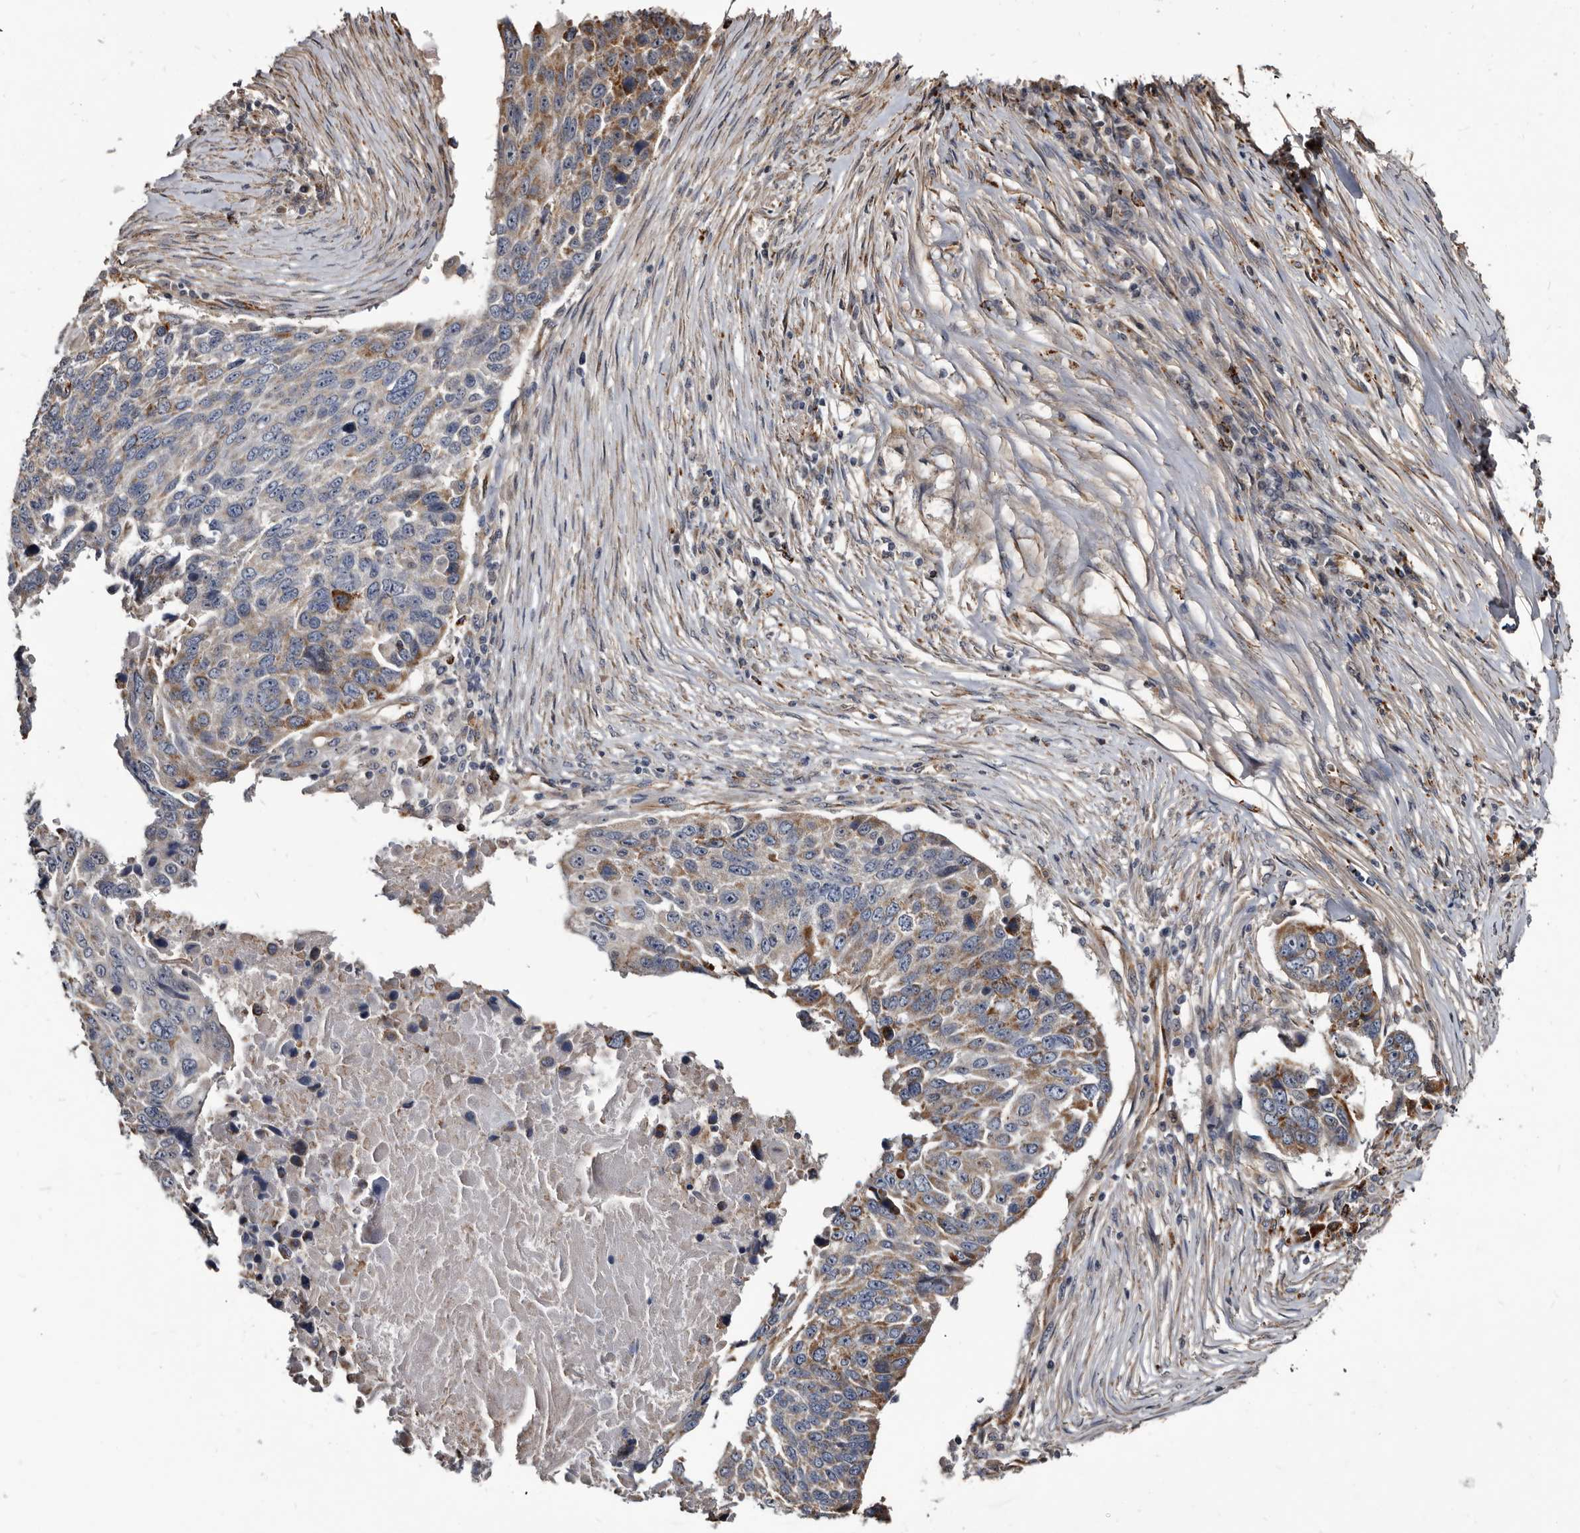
{"staining": {"intensity": "moderate", "quantity": "<25%", "location": "cytoplasmic/membranous"}, "tissue": "lung cancer", "cell_type": "Tumor cells", "image_type": "cancer", "snomed": [{"axis": "morphology", "description": "Squamous cell carcinoma, NOS"}, {"axis": "topography", "description": "Lung"}], "caption": "Tumor cells display low levels of moderate cytoplasmic/membranous positivity in approximately <25% of cells in human lung cancer.", "gene": "CTSA", "patient": {"sex": "male", "age": 66}}